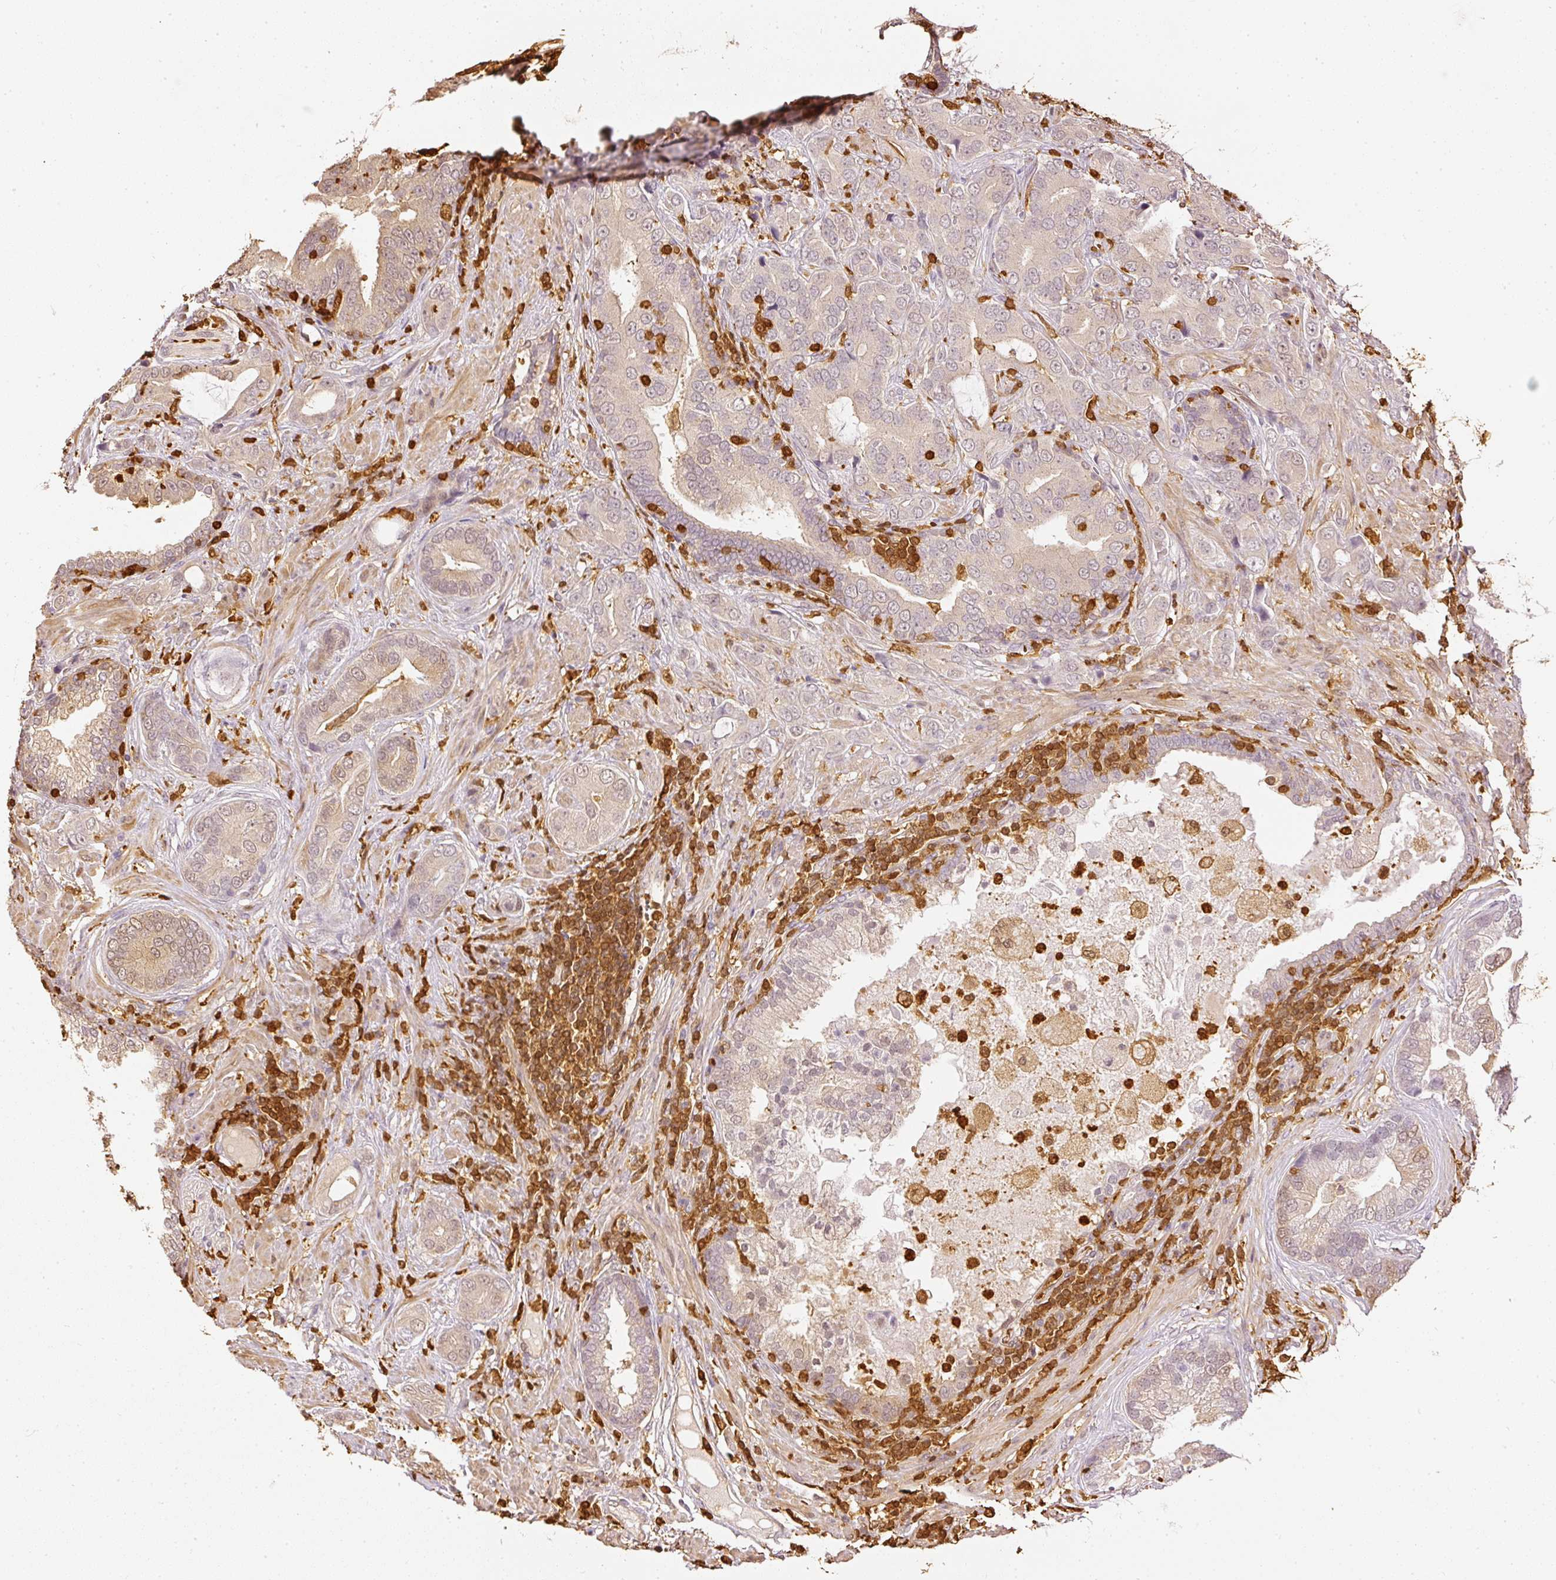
{"staining": {"intensity": "weak", "quantity": "25%-75%", "location": "cytoplasmic/membranous,nuclear"}, "tissue": "prostate cancer", "cell_type": "Tumor cells", "image_type": "cancer", "snomed": [{"axis": "morphology", "description": "Adenocarcinoma, High grade"}, {"axis": "topography", "description": "Prostate"}], "caption": "High-power microscopy captured an immunohistochemistry photomicrograph of prostate cancer, revealing weak cytoplasmic/membranous and nuclear staining in approximately 25%-75% of tumor cells.", "gene": "PFN1", "patient": {"sex": "male", "age": 55}}